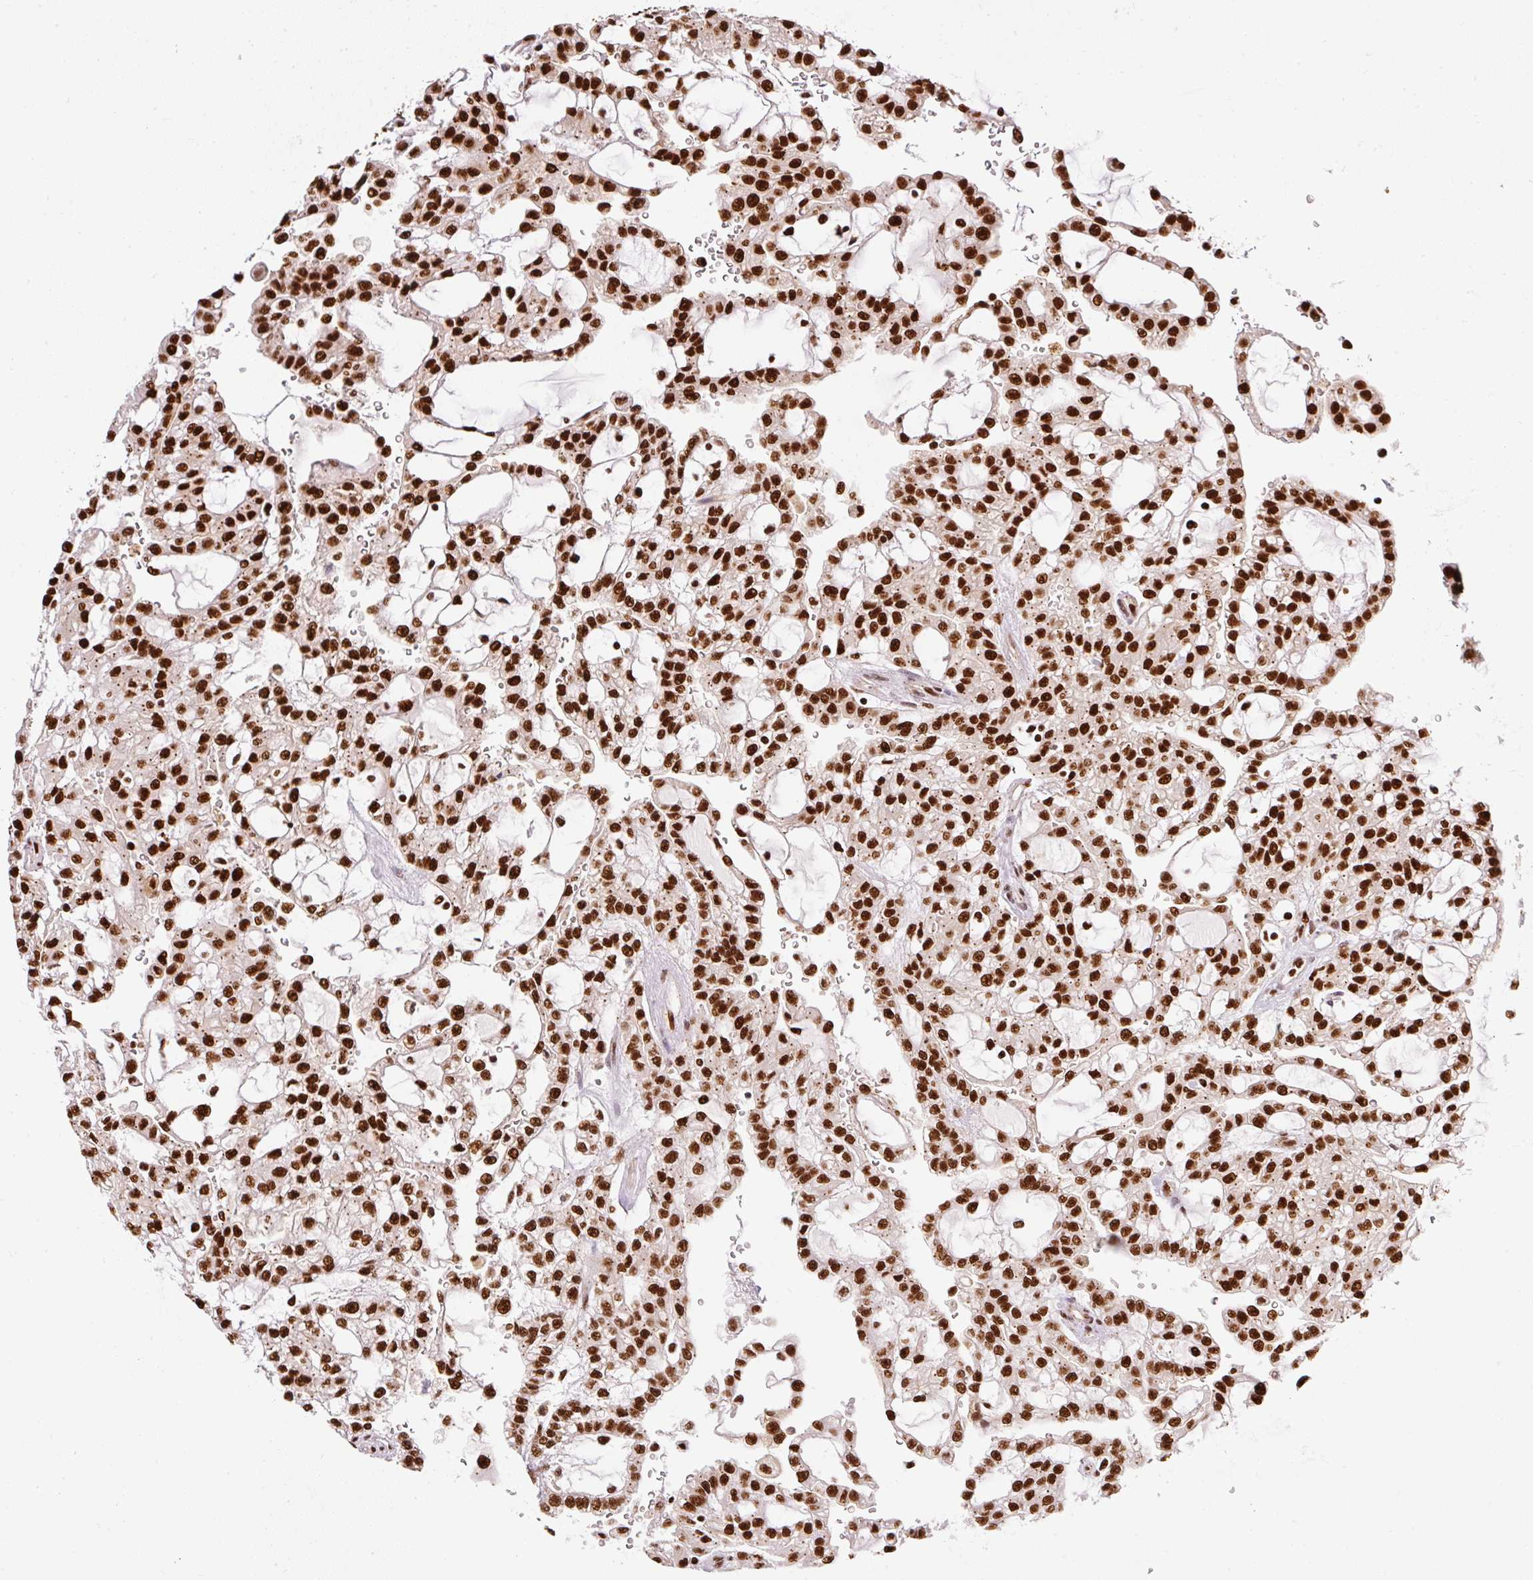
{"staining": {"intensity": "strong", "quantity": ">75%", "location": "nuclear"}, "tissue": "renal cancer", "cell_type": "Tumor cells", "image_type": "cancer", "snomed": [{"axis": "morphology", "description": "Adenocarcinoma, NOS"}, {"axis": "topography", "description": "Kidney"}], "caption": "Tumor cells display high levels of strong nuclear positivity in approximately >75% of cells in renal cancer (adenocarcinoma). The staining was performed using DAB, with brown indicating positive protein expression. Nuclei are stained blue with hematoxylin.", "gene": "GPR139", "patient": {"sex": "male", "age": 63}}